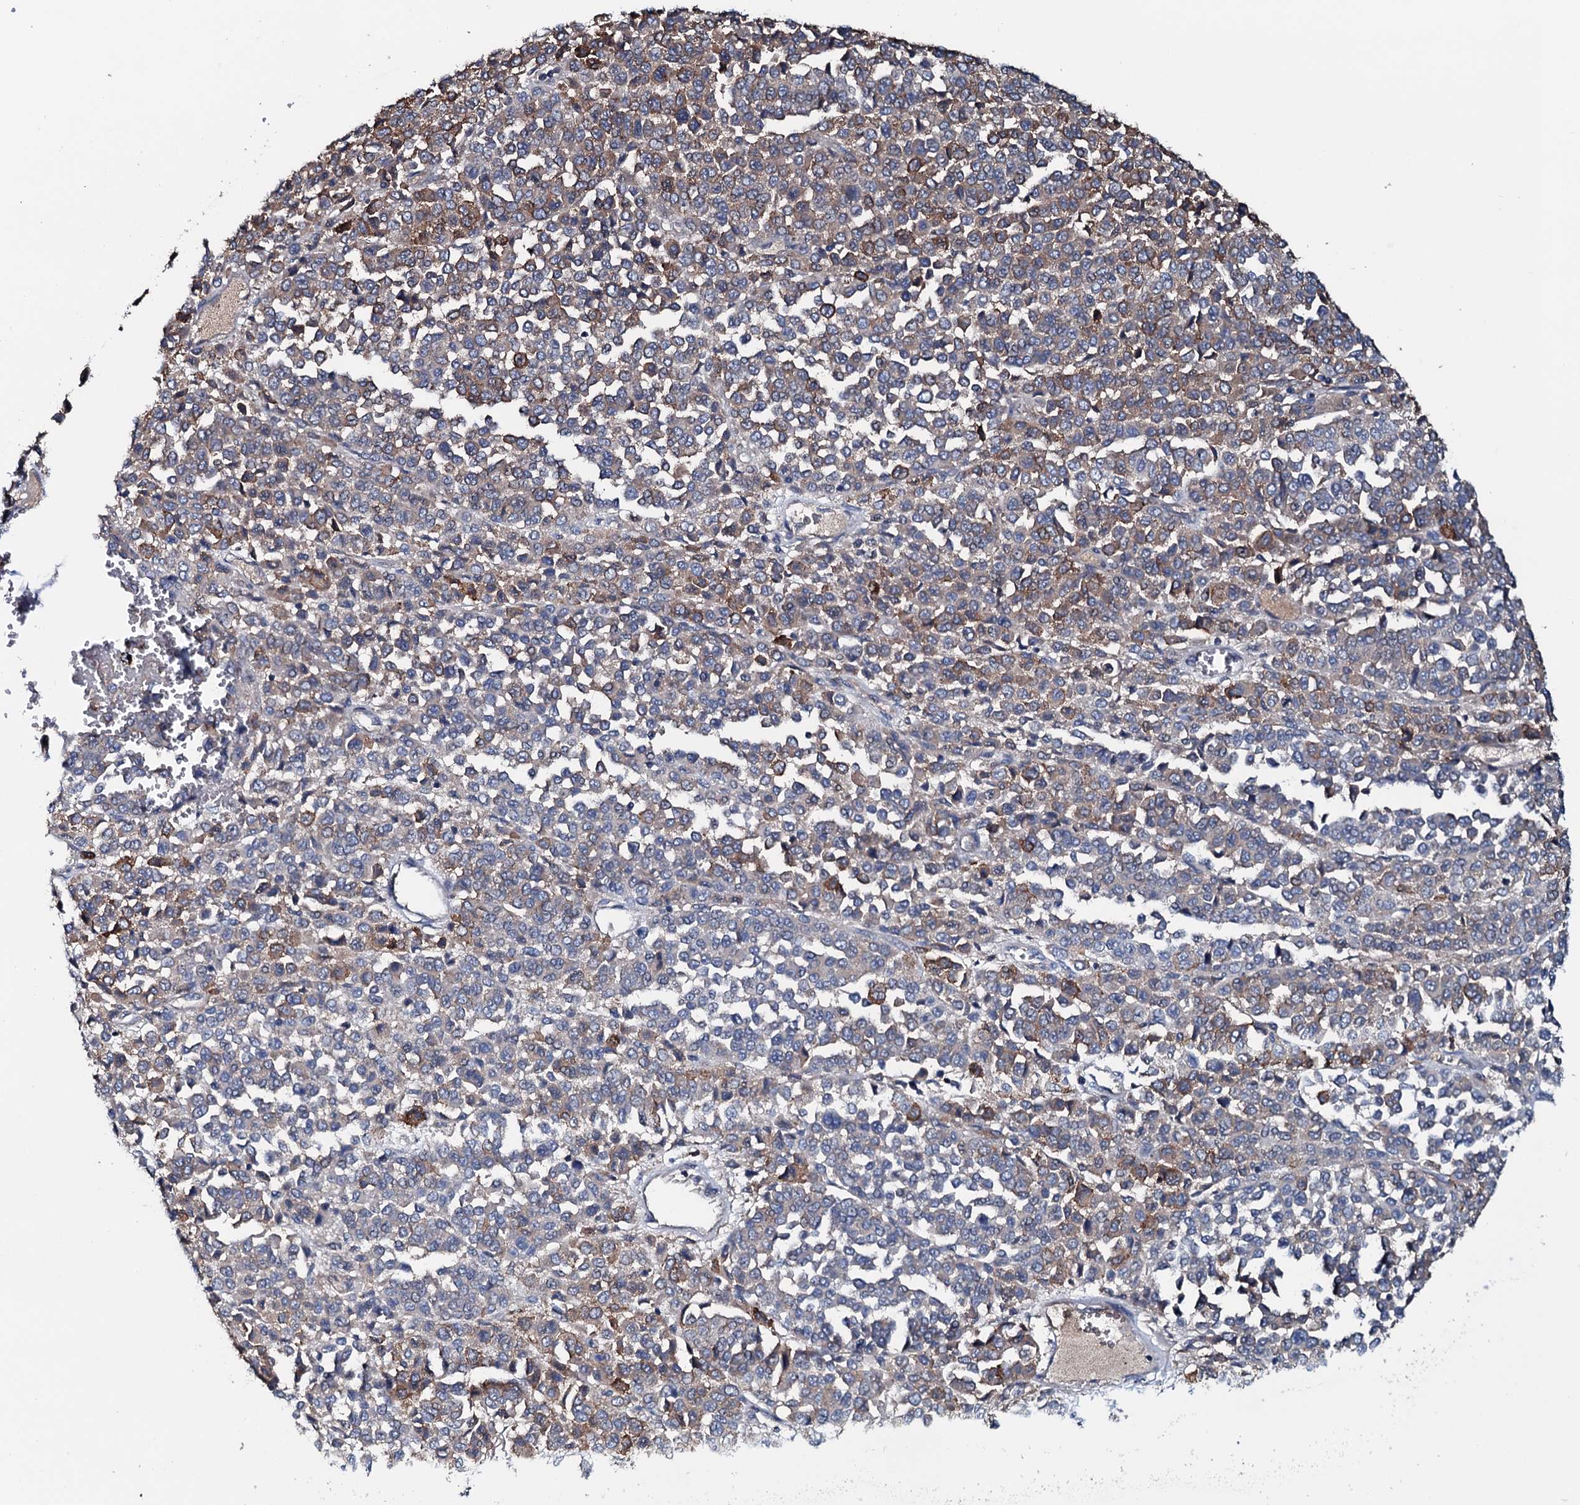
{"staining": {"intensity": "moderate", "quantity": "25%-75%", "location": "cytoplasmic/membranous"}, "tissue": "melanoma", "cell_type": "Tumor cells", "image_type": "cancer", "snomed": [{"axis": "morphology", "description": "Malignant melanoma, Metastatic site"}, {"axis": "topography", "description": "Pancreas"}], "caption": "Human melanoma stained for a protein (brown) demonstrates moderate cytoplasmic/membranous positive expression in approximately 25%-75% of tumor cells.", "gene": "NEK1", "patient": {"sex": "female", "age": 30}}